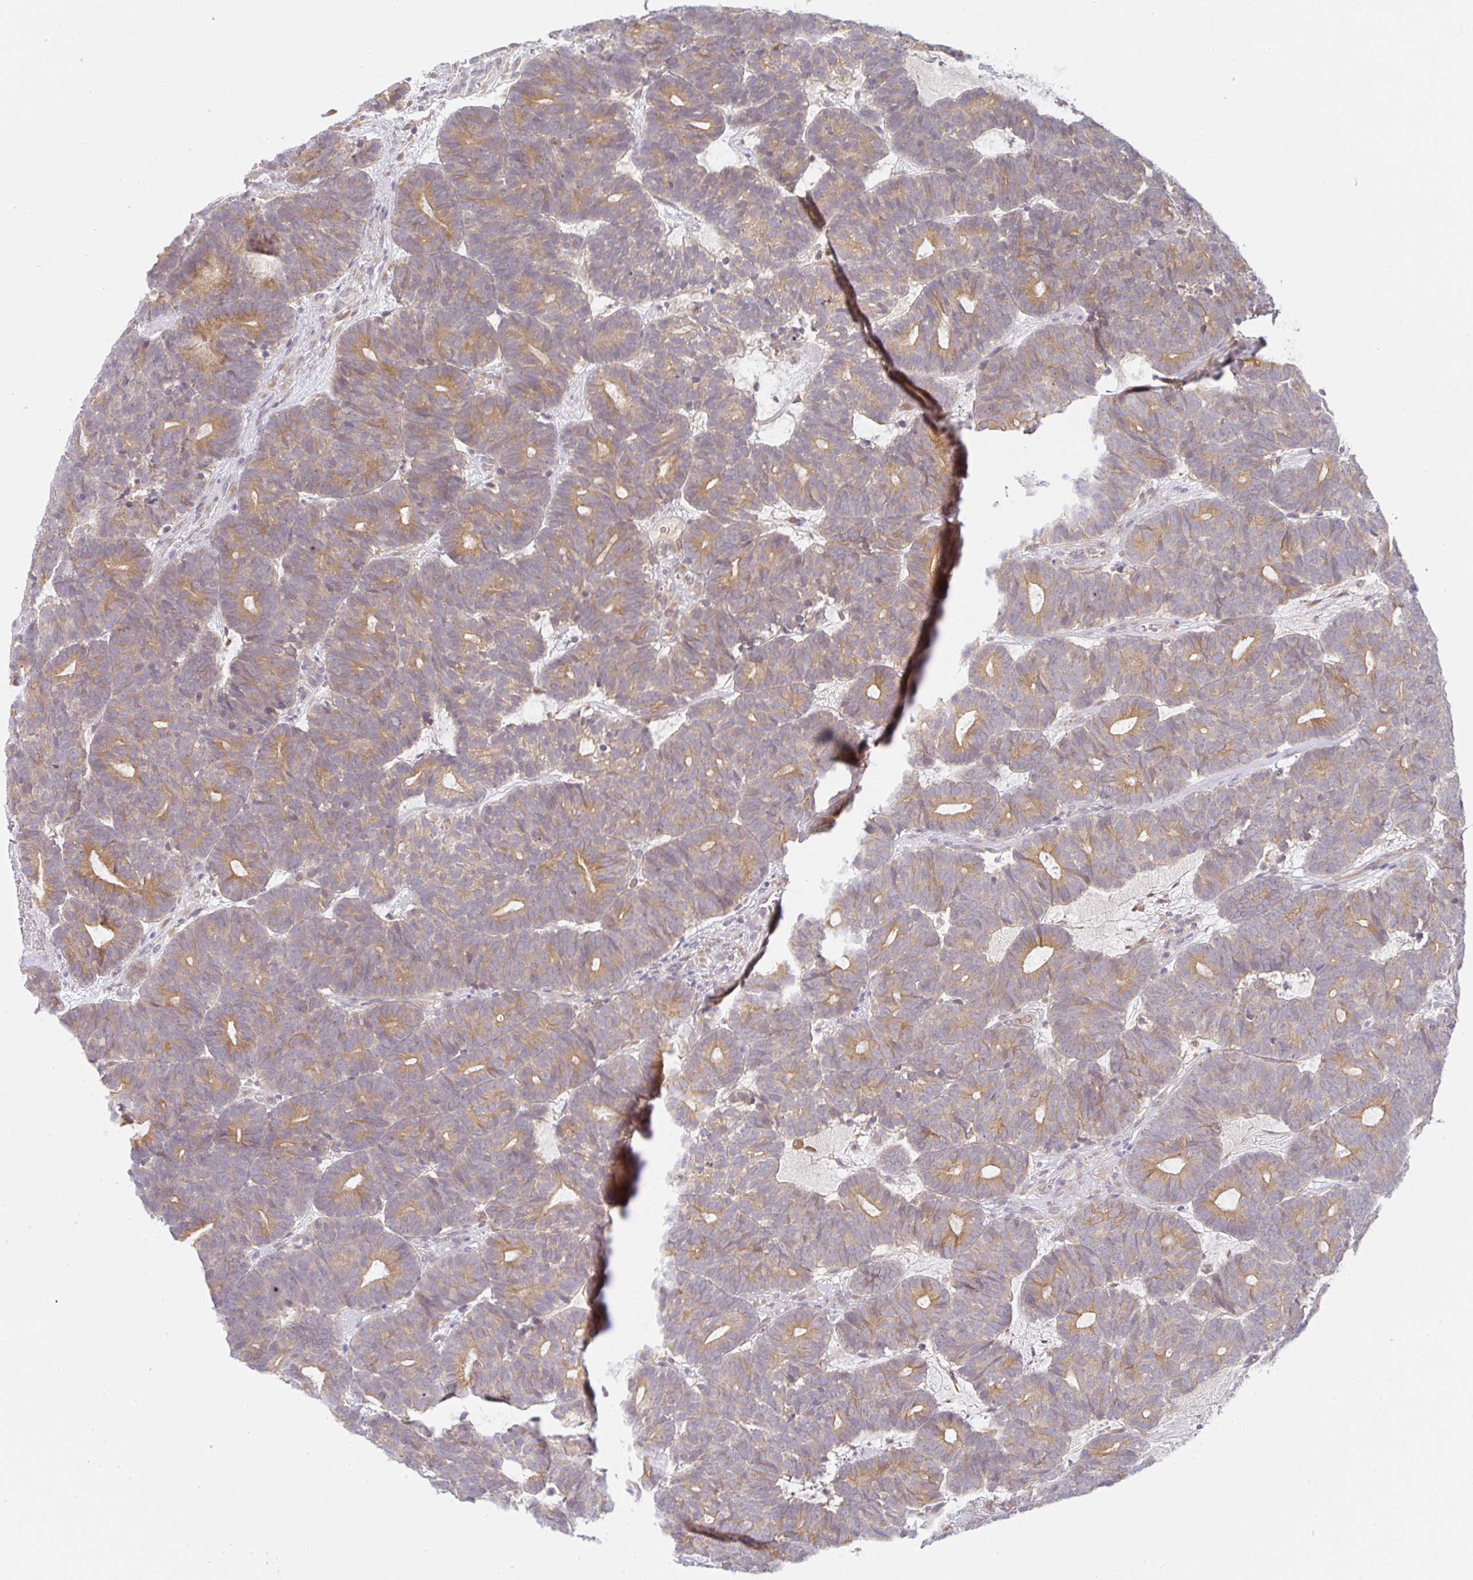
{"staining": {"intensity": "moderate", "quantity": ">75%", "location": "cytoplasmic/membranous"}, "tissue": "head and neck cancer", "cell_type": "Tumor cells", "image_type": "cancer", "snomed": [{"axis": "morphology", "description": "Adenocarcinoma, NOS"}, {"axis": "topography", "description": "Head-Neck"}], "caption": "Protein analysis of head and neck cancer (adenocarcinoma) tissue displays moderate cytoplasmic/membranous expression in about >75% of tumor cells.", "gene": "DERL2", "patient": {"sex": "female", "age": 81}}